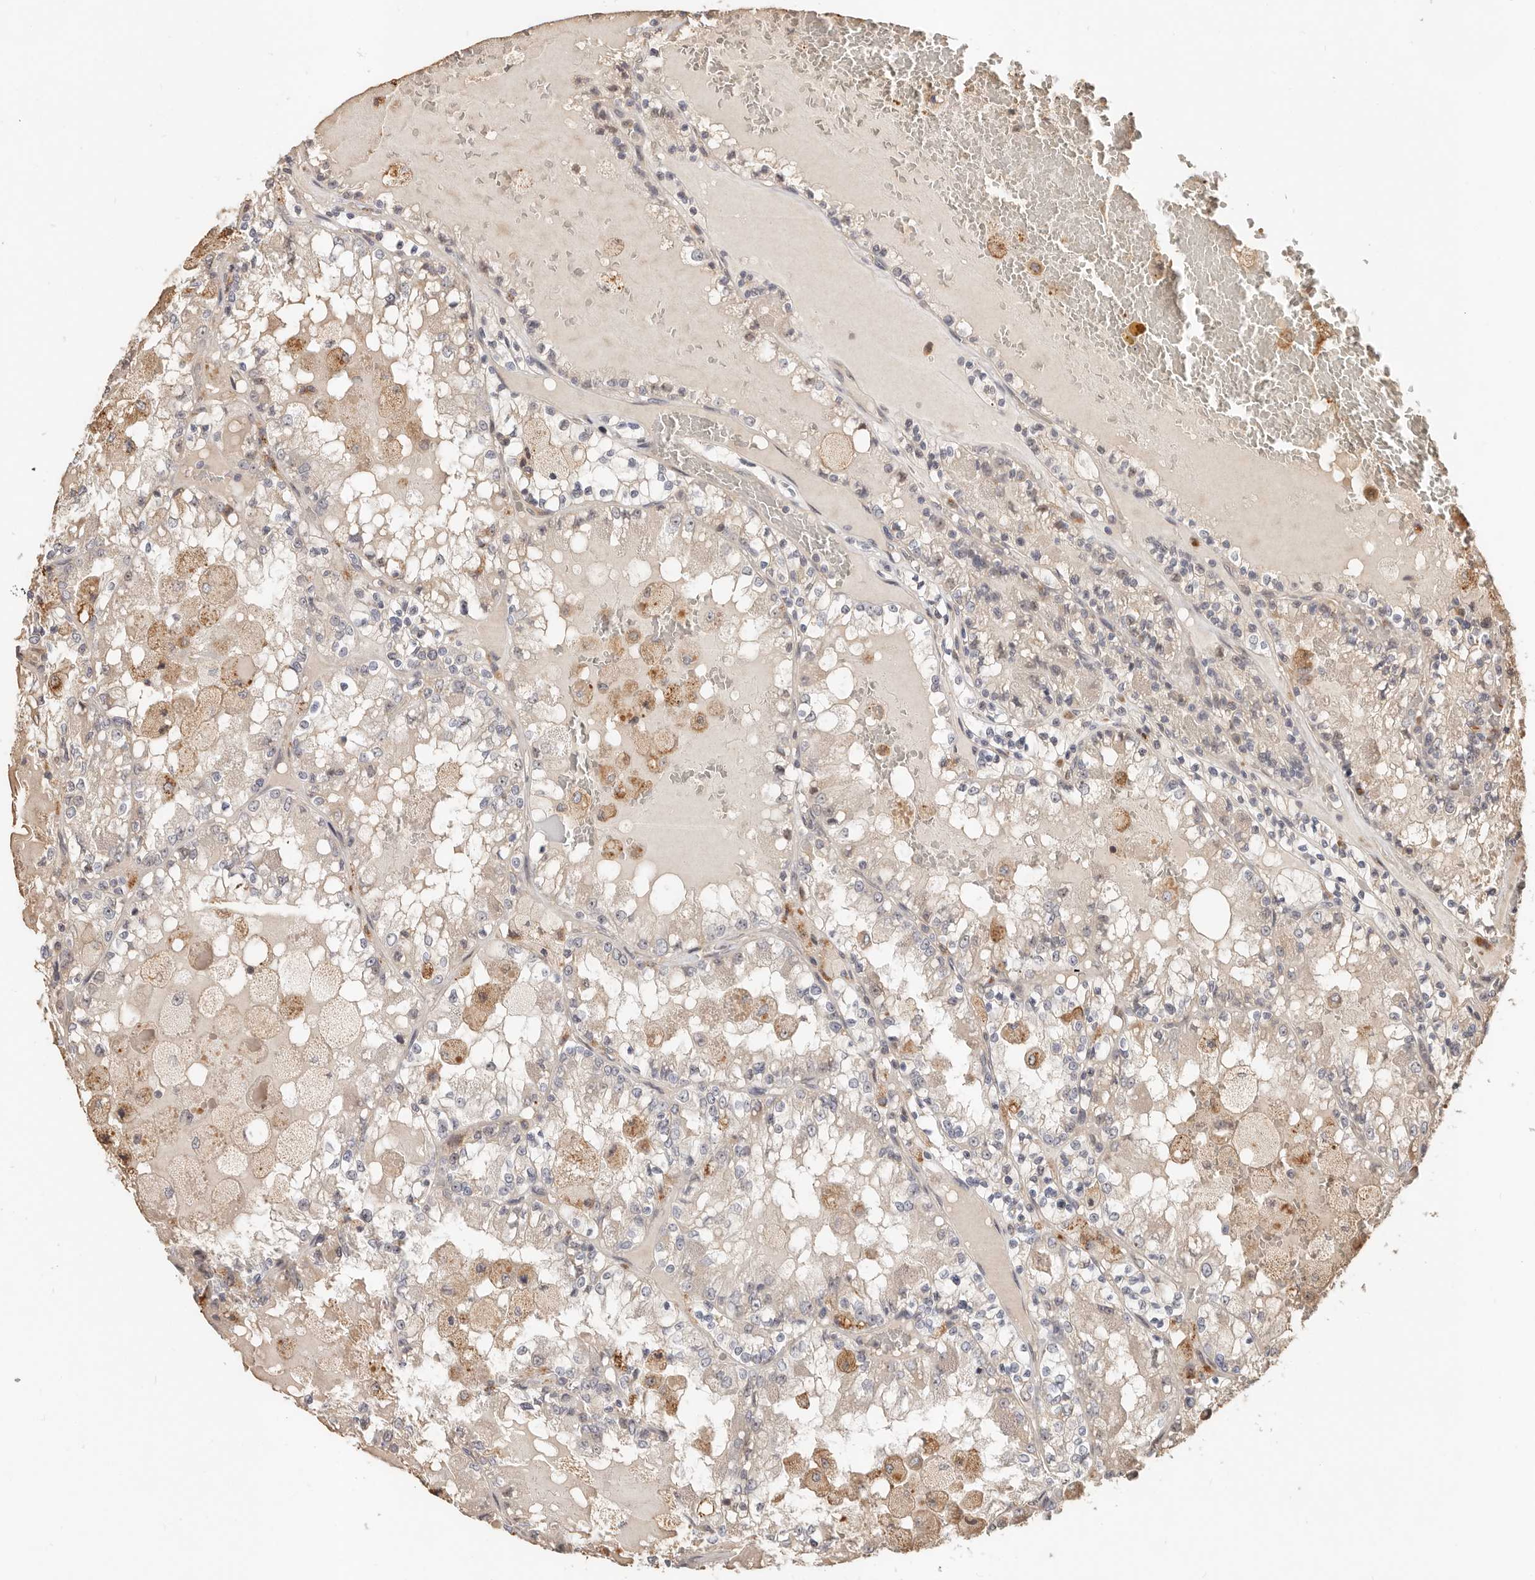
{"staining": {"intensity": "negative", "quantity": "none", "location": "none"}, "tissue": "renal cancer", "cell_type": "Tumor cells", "image_type": "cancer", "snomed": [{"axis": "morphology", "description": "Adenocarcinoma, NOS"}, {"axis": "topography", "description": "Kidney"}], "caption": "A high-resolution micrograph shows IHC staining of renal cancer, which exhibits no significant expression in tumor cells. (DAB (3,3'-diaminobenzidine) IHC with hematoxylin counter stain).", "gene": "ZRANB1", "patient": {"sex": "female", "age": 56}}